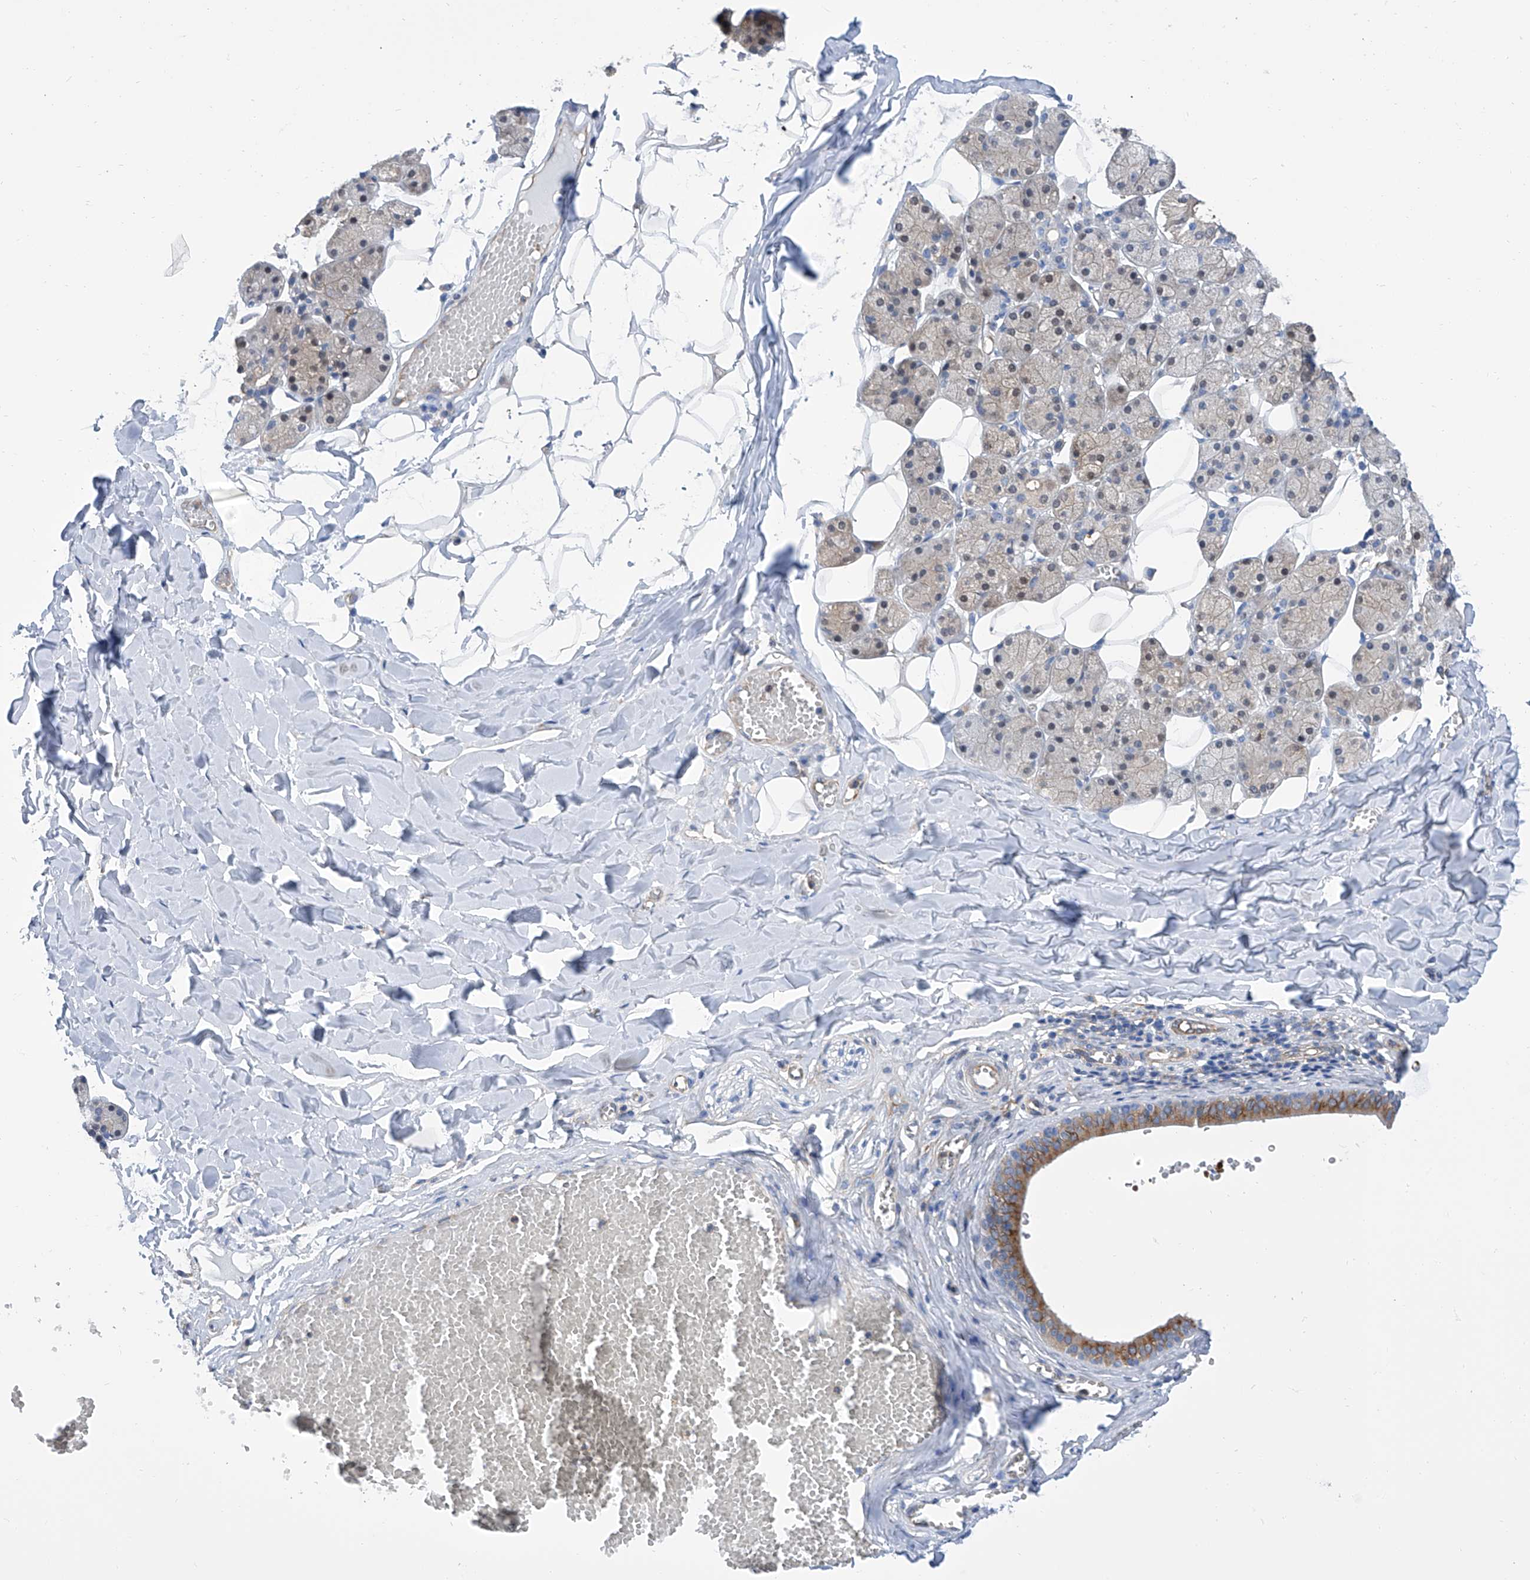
{"staining": {"intensity": "moderate", "quantity": "<25%", "location": "cytoplasmic/membranous"}, "tissue": "salivary gland", "cell_type": "Glandular cells", "image_type": "normal", "snomed": [{"axis": "morphology", "description": "Normal tissue, NOS"}, {"axis": "topography", "description": "Salivary gland"}], "caption": "Immunohistochemical staining of normal salivary gland reveals moderate cytoplasmic/membranous protein positivity in approximately <25% of glandular cells.", "gene": "GPT", "patient": {"sex": "female", "age": 33}}